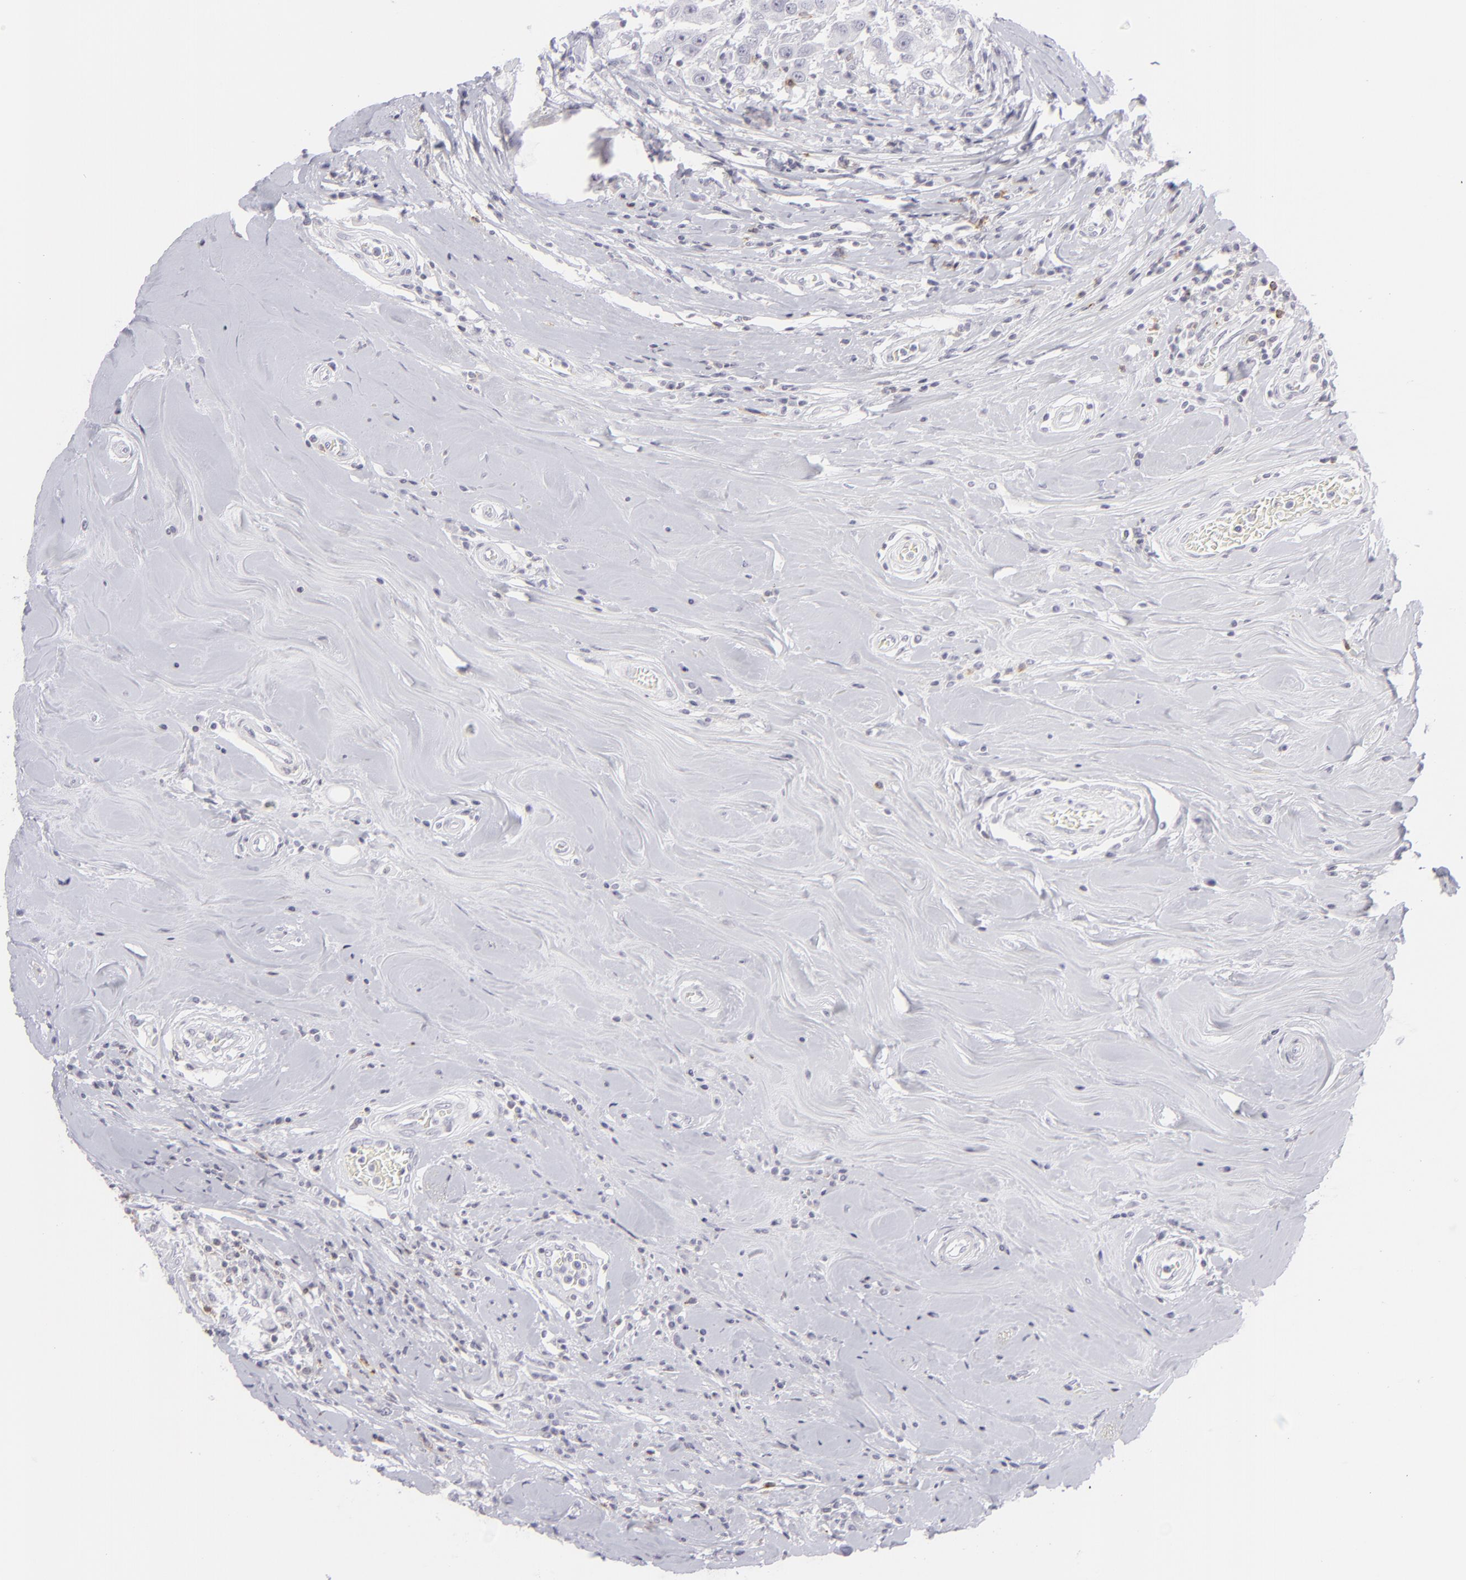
{"staining": {"intensity": "negative", "quantity": "none", "location": "none"}, "tissue": "breast cancer", "cell_type": "Tumor cells", "image_type": "cancer", "snomed": [{"axis": "morphology", "description": "Duct carcinoma"}, {"axis": "topography", "description": "Breast"}], "caption": "Tumor cells show no significant protein staining in breast cancer (invasive ductal carcinoma).", "gene": "CD7", "patient": {"sex": "female", "age": 27}}